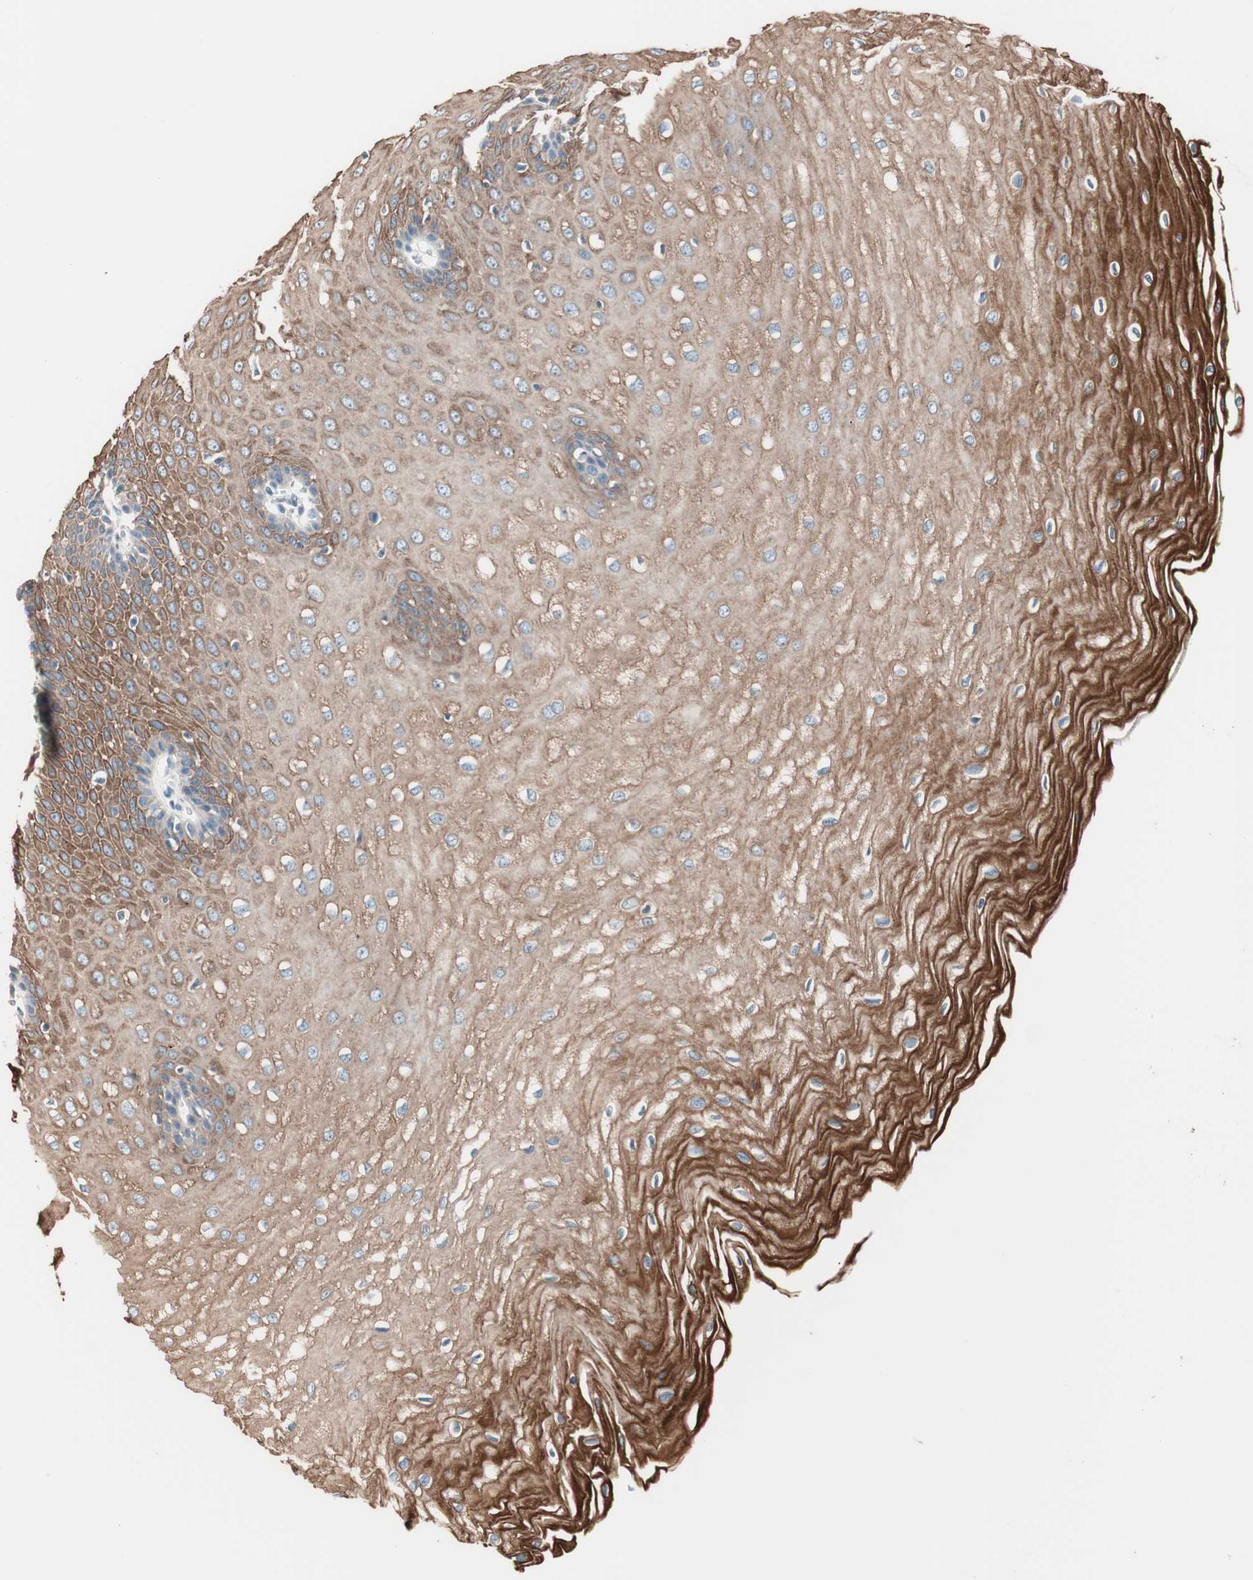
{"staining": {"intensity": "moderate", "quantity": ">75%", "location": "cytoplasmic/membranous"}, "tissue": "esophagus", "cell_type": "Squamous epithelial cells", "image_type": "normal", "snomed": [{"axis": "morphology", "description": "Normal tissue, NOS"}, {"axis": "morphology", "description": "Squamous cell carcinoma, NOS"}, {"axis": "topography", "description": "Esophagus"}], "caption": "Immunohistochemistry staining of normal esophagus, which exhibits medium levels of moderate cytoplasmic/membranous staining in approximately >75% of squamous epithelial cells indicating moderate cytoplasmic/membranous protein expression. The staining was performed using DAB (brown) for protein detection and nuclei were counterstained in hematoxylin (blue).", "gene": "RAD54B", "patient": {"sex": "male", "age": 65}}